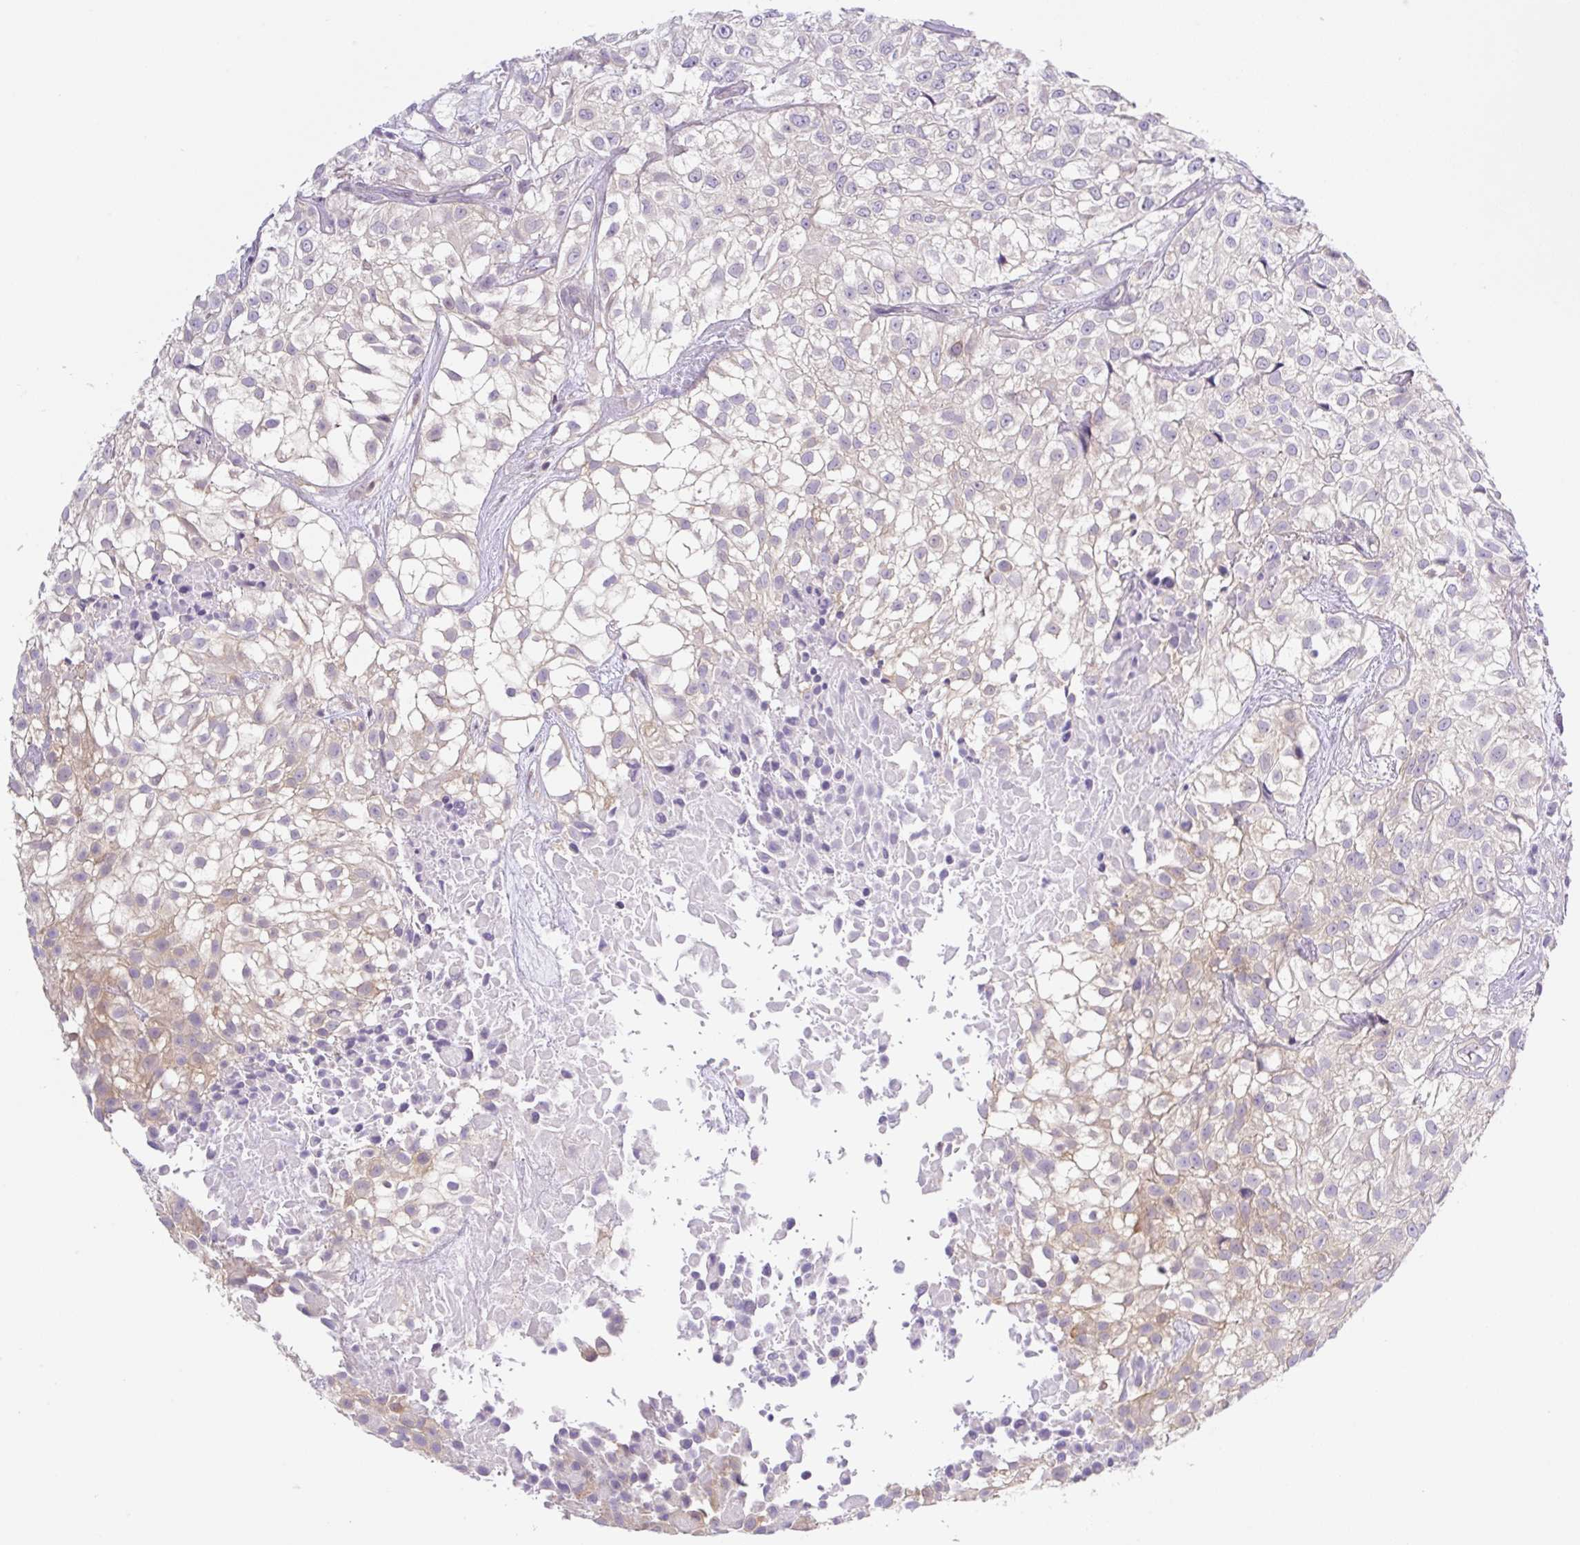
{"staining": {"intensity": "weak", "quantity": "<25%", "location": "cytoplasmic/membranous"}, "tissue": "urothelial cancer", "cell_type": "Tumor cells", "image_type": "cancer", "snomed": [{"axis": "morphology", "description": "Urothelial carcinoma, High grade"}, {"axis": "topography", "description": "Urinary bladder"}], "caption": "Tumor cells are negative for brown protein staining in urothelial carcinoma (high-grade).", "gene": "CAMK2B", "patient": {"sex": "male", "age": 56}}